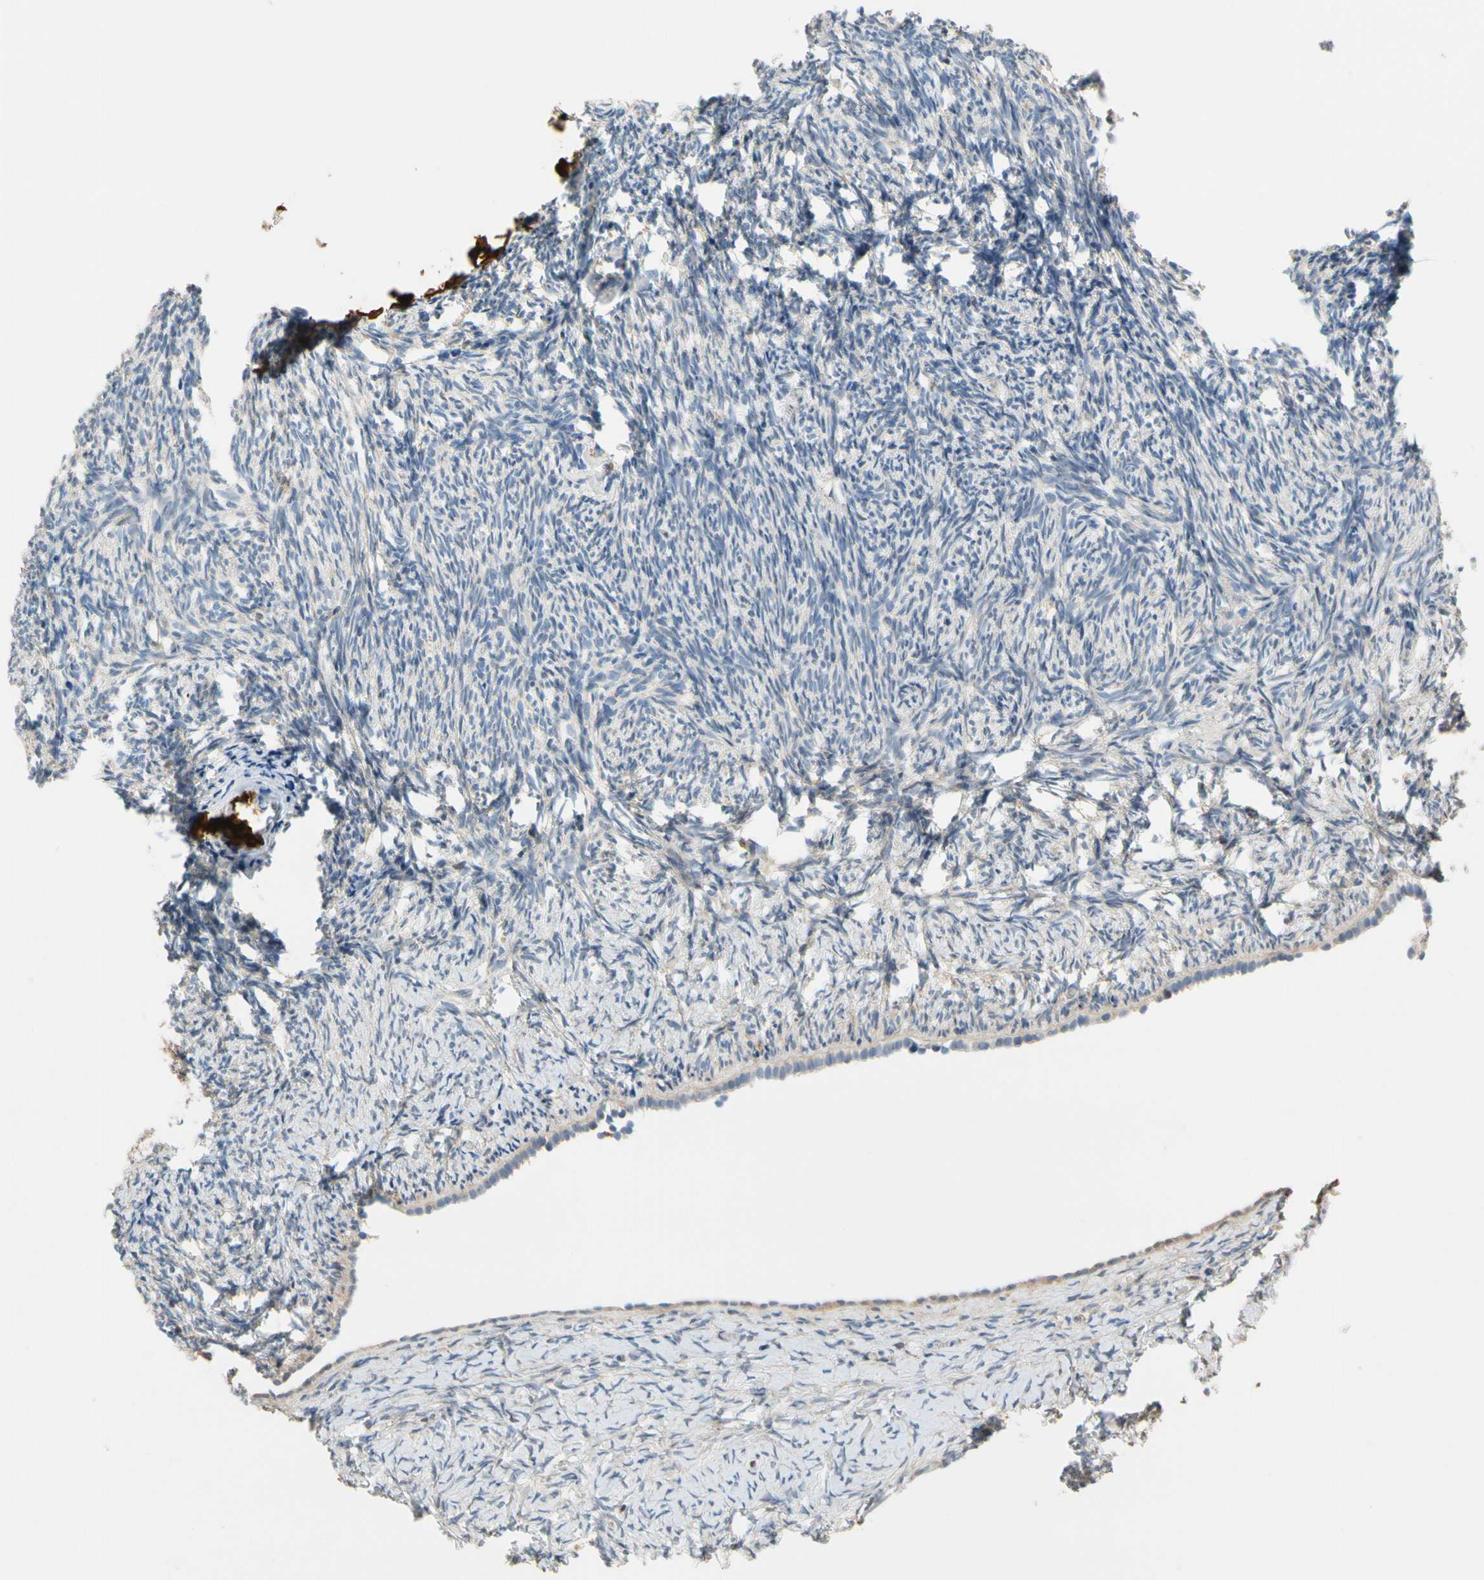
{"staining": {"intensity": "negative", "quantity": "none", "location": "none"}, "tissue": "ovary", "cell_type": "Ovarian stroma cells", "image_type": "normal", "snomed": [{"axis": "morphology", "description": "Normal tissue, NOS"}, {"axis": "topography", "description": "Ovary"}], "caption": "Immunohistochemical staining of unremarkable human ovary shows no significant expression in ovarian stroma cells. (Brightfield microscopy of DAB (3,3'-diaminobenzidine) IHC at high magnification).", "gene": "GPSM2", "patient": {"sex": "female", "age": 60}}